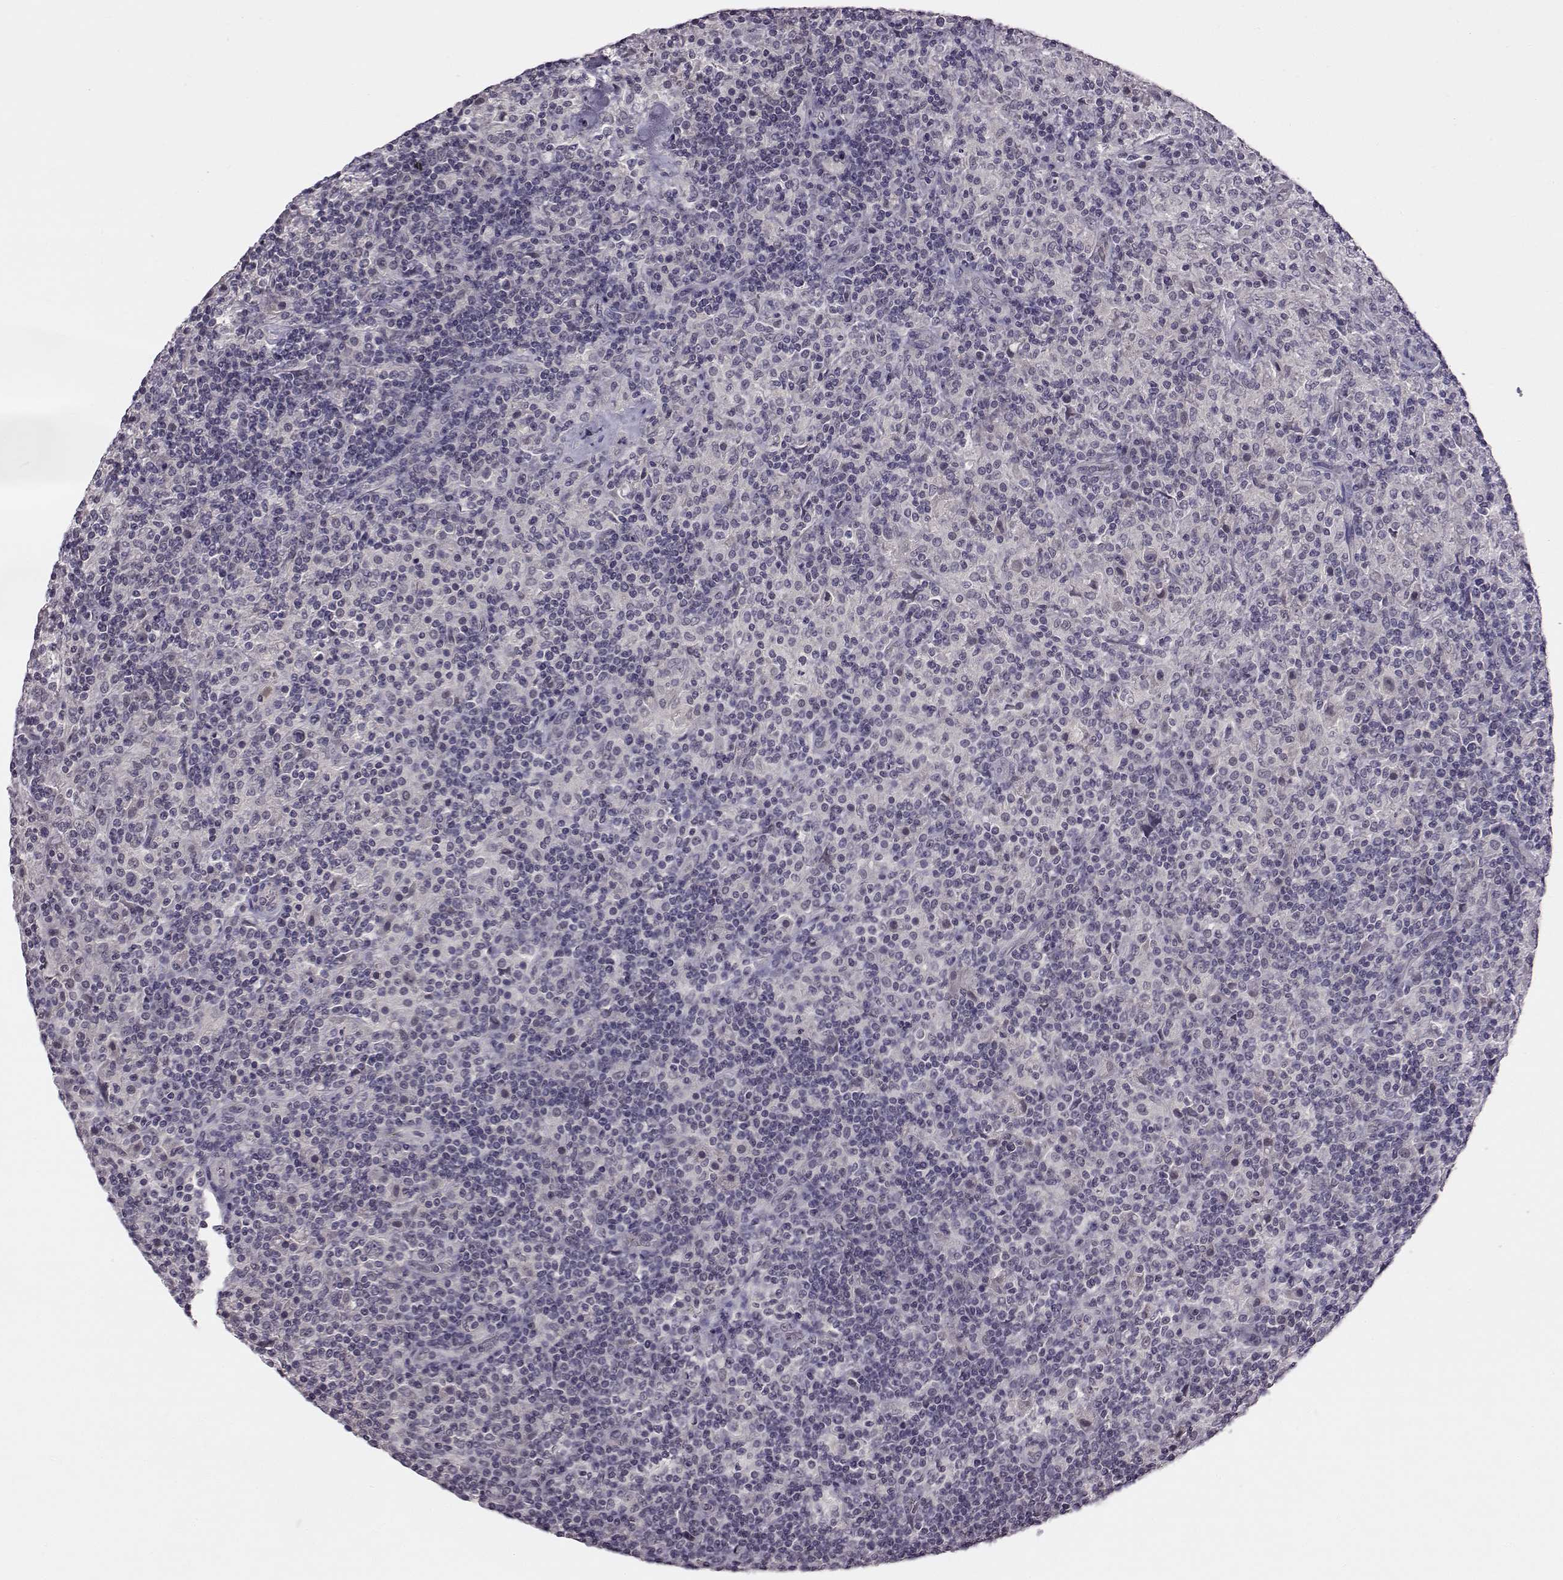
{"staining": {"intensity": "negative", "quantity": "none", "location": "none"}, "tissue": "lymphoma", "cell_type": "Tumor cells", "image_type": "cancer", "snomed": [{"axis": "morphology", "description": "Hodgkin's disease, NOS"}, {"axis": "topography", "description": "Lymph node"}], "caption": "Tumor cells are negative for protein expression in human Hodgkin's disease. The staining was performed using DAB (3,3'-diaminobenzidine) to visualize the protein expression in brown, while the nuclei were stained in blue with hematoxylin (Magnification: 20x).", "gene": "C10orf62", "patient": {"sex": "male", "age": 70}}